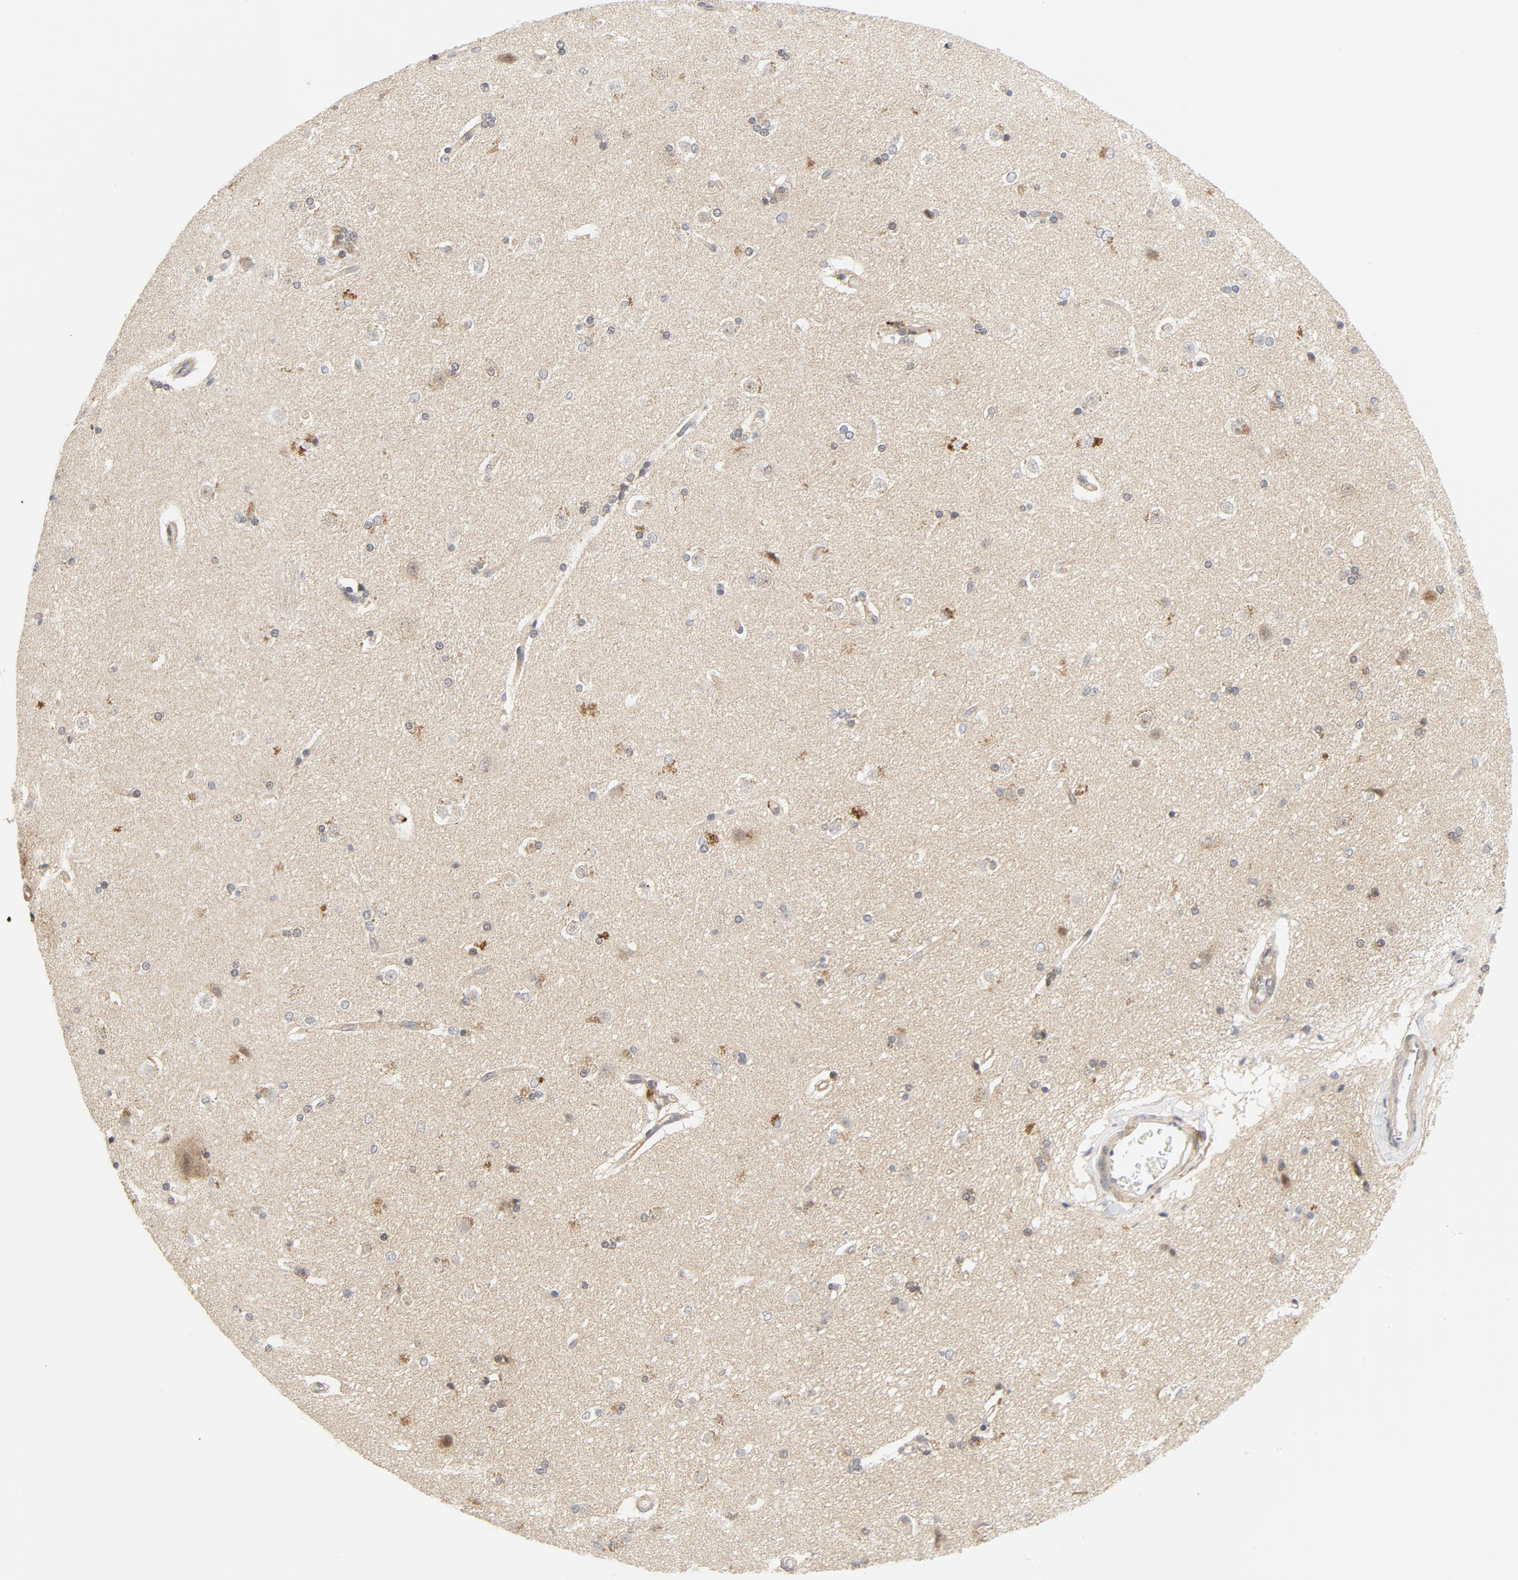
{"staining": {"intensity": "weak", "quantity": "<25%", "location": "cytoplasmic/membranous"}, "tissue": "caudate", "cell_type": "Glial cells", "image_type": "normal", "snomed": [{"axis": "morphology", "description": "Normal tissue, NOS"}, {"axis": "topography", "description": "Lateral ventricle wall"}], "caption": "The immunohistochemistry histopathology image has no significant expression in glial cells of caudate.", "gene": "MAP2K7", "patient": {"sex": "female", "age": 19}}